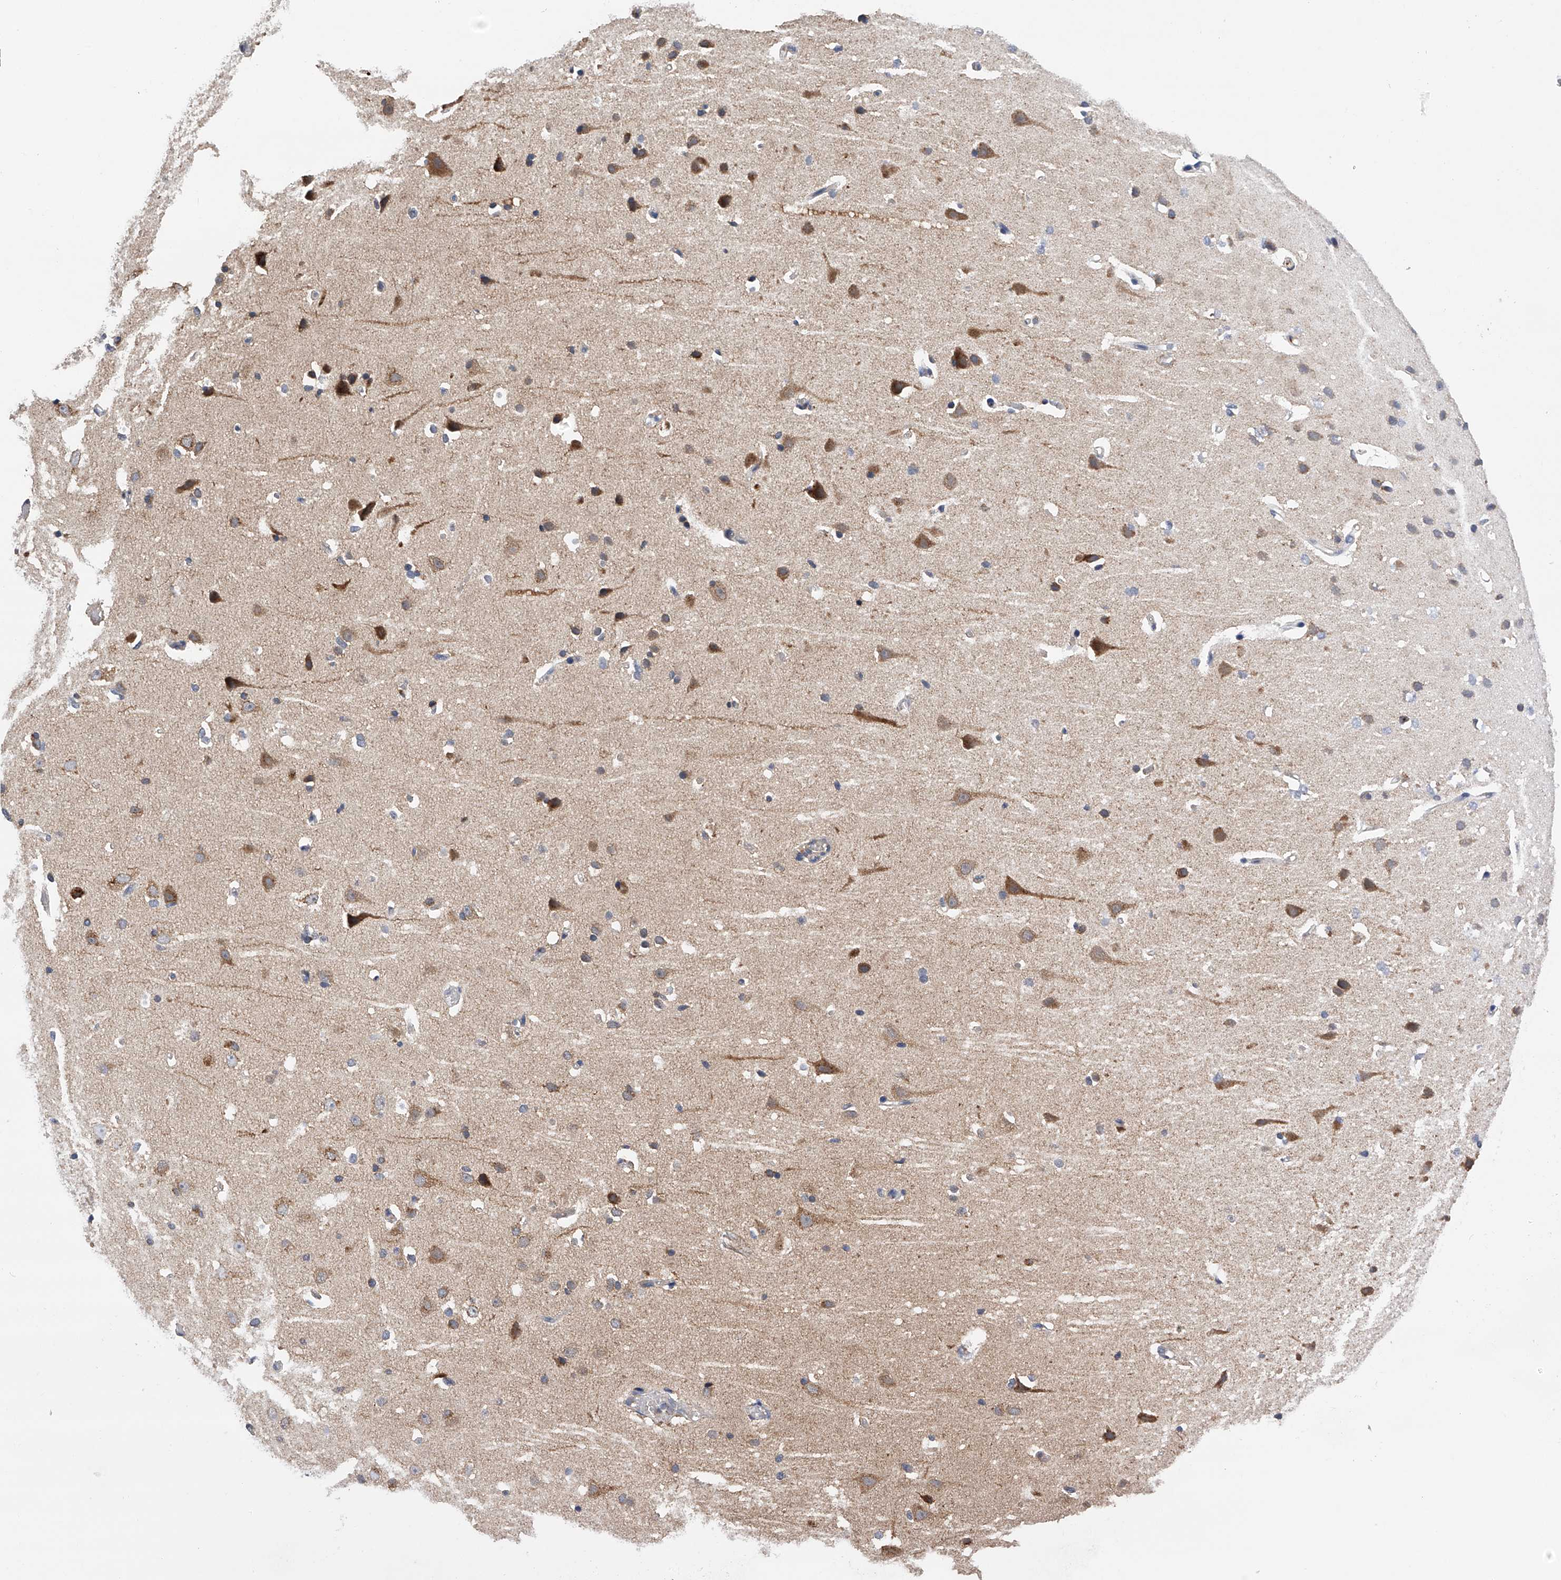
{"staining": {"intensity": "negative", "quantity": "none", "location": "none"}, "tissue": "cerebral cortex", "cell_type": "Endothelial cells", "image_type": "normal", "snomed": [{"axis": "morphology", "description": "Normal tissue, NOS"}, {"axis": "topography", "description": "Cerebral cortex"}], "caption": "Immunohistochemistry photomicrograph of normal human cerebral cortex stained for a protein (brown), which demonstrates no positivity in endothelial cells.", "gene": "SPOCK1", "patient": {"sex": "male", "age": 34}}